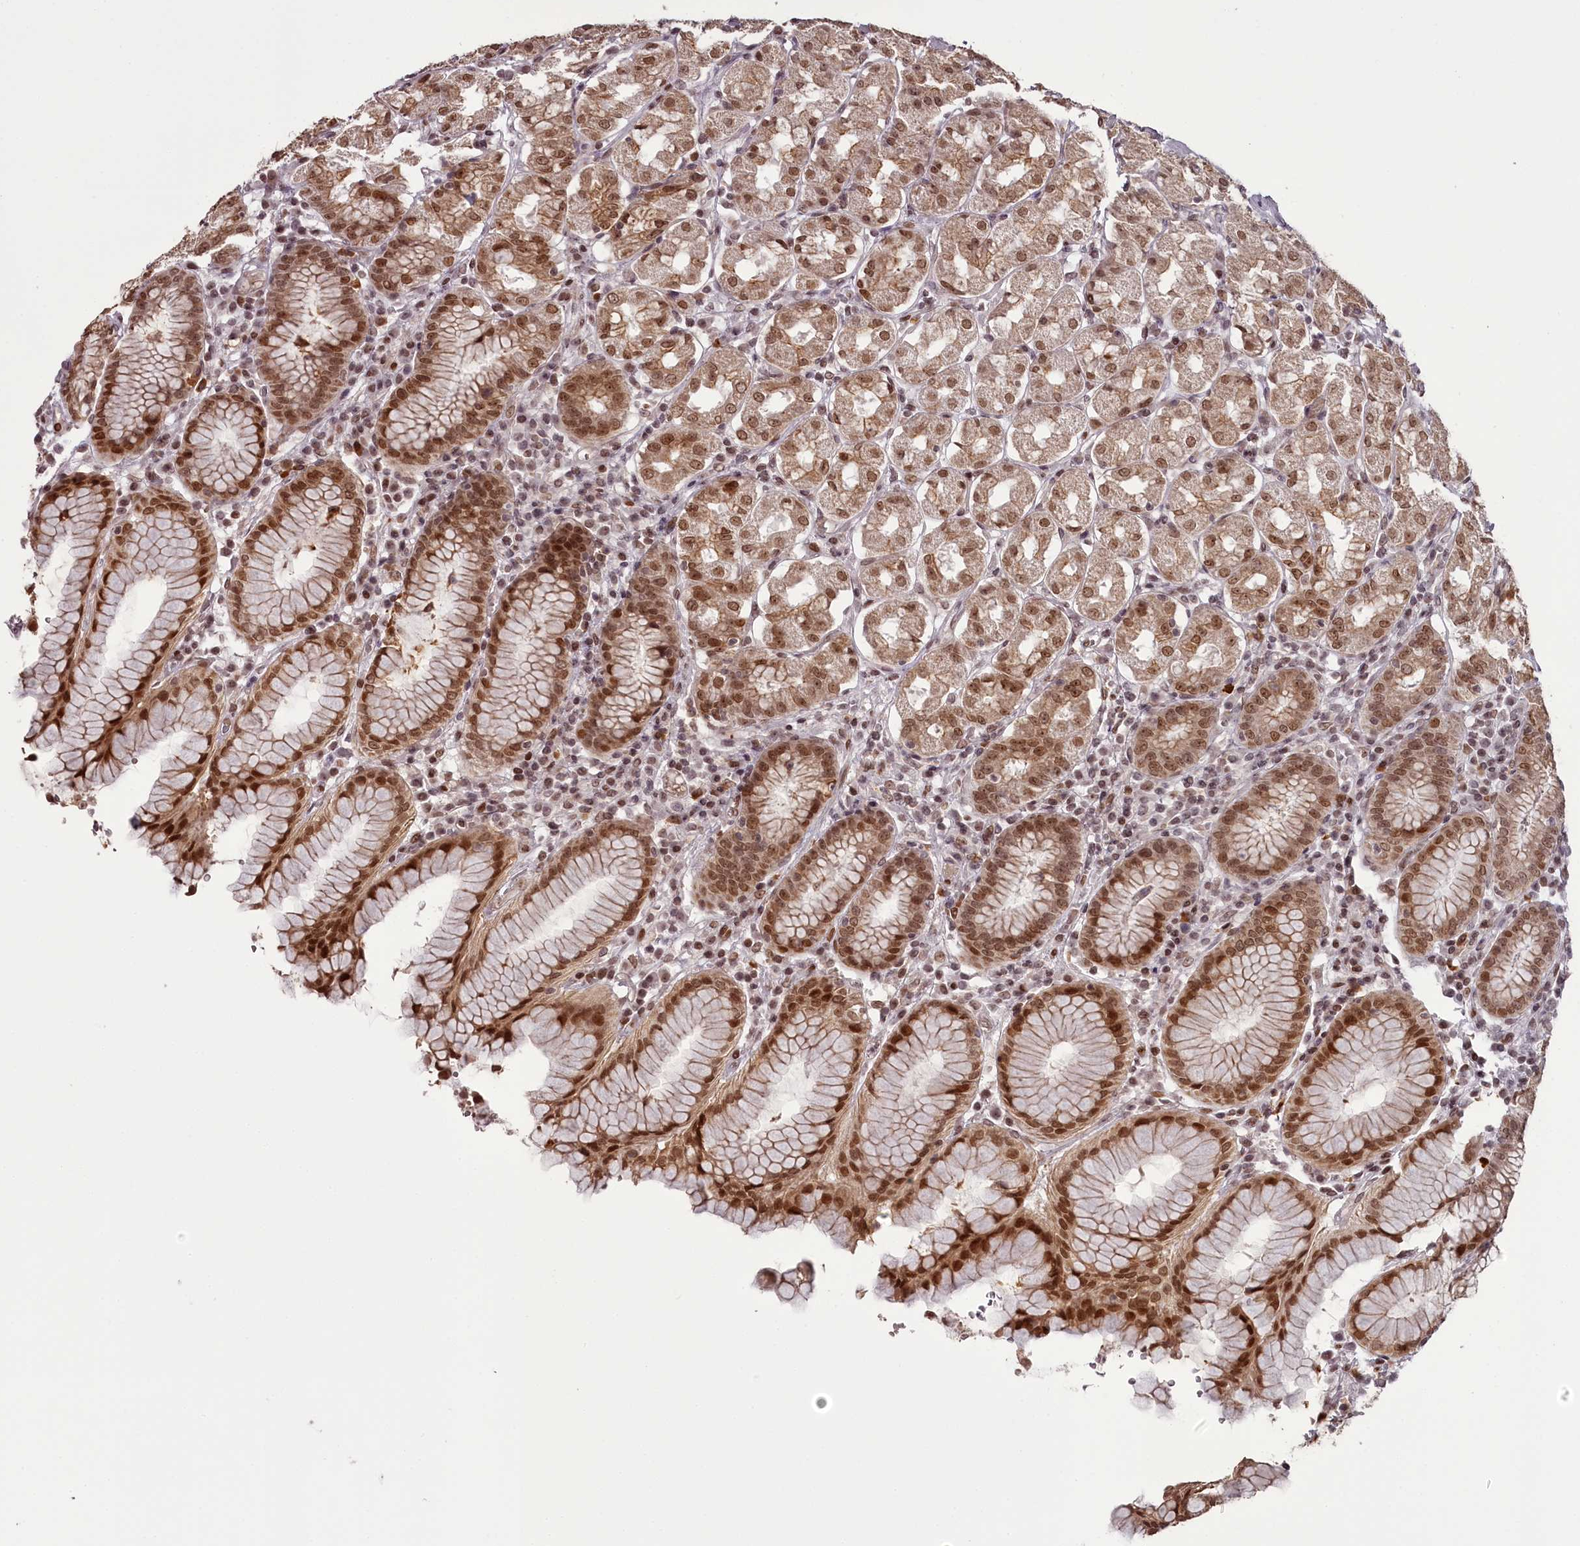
{"staining": {"intensity": "moderate", "quantity": ">75%", "location": "cytoplasmic/membranous,nuclear"}, "tissue": "stomach", "cell_type": "Glandular cells", "image_type": "normal", "snomed": [{"axis": "morphology", "description": "Normal tissue, NOS"}, {"axis": "topography", "description": "Stomach"}, {"axis": "topography", "description": "Stomach, lower"}], "caption": "Benign stomach shows moderate cytoplasmic/membranous,nuclear expression in about >75% of glandular cells (IHC, brightfield microscopy, high magnification)..", "gene": "THYN1", "patient": {"sex": "female", "age": 56}}